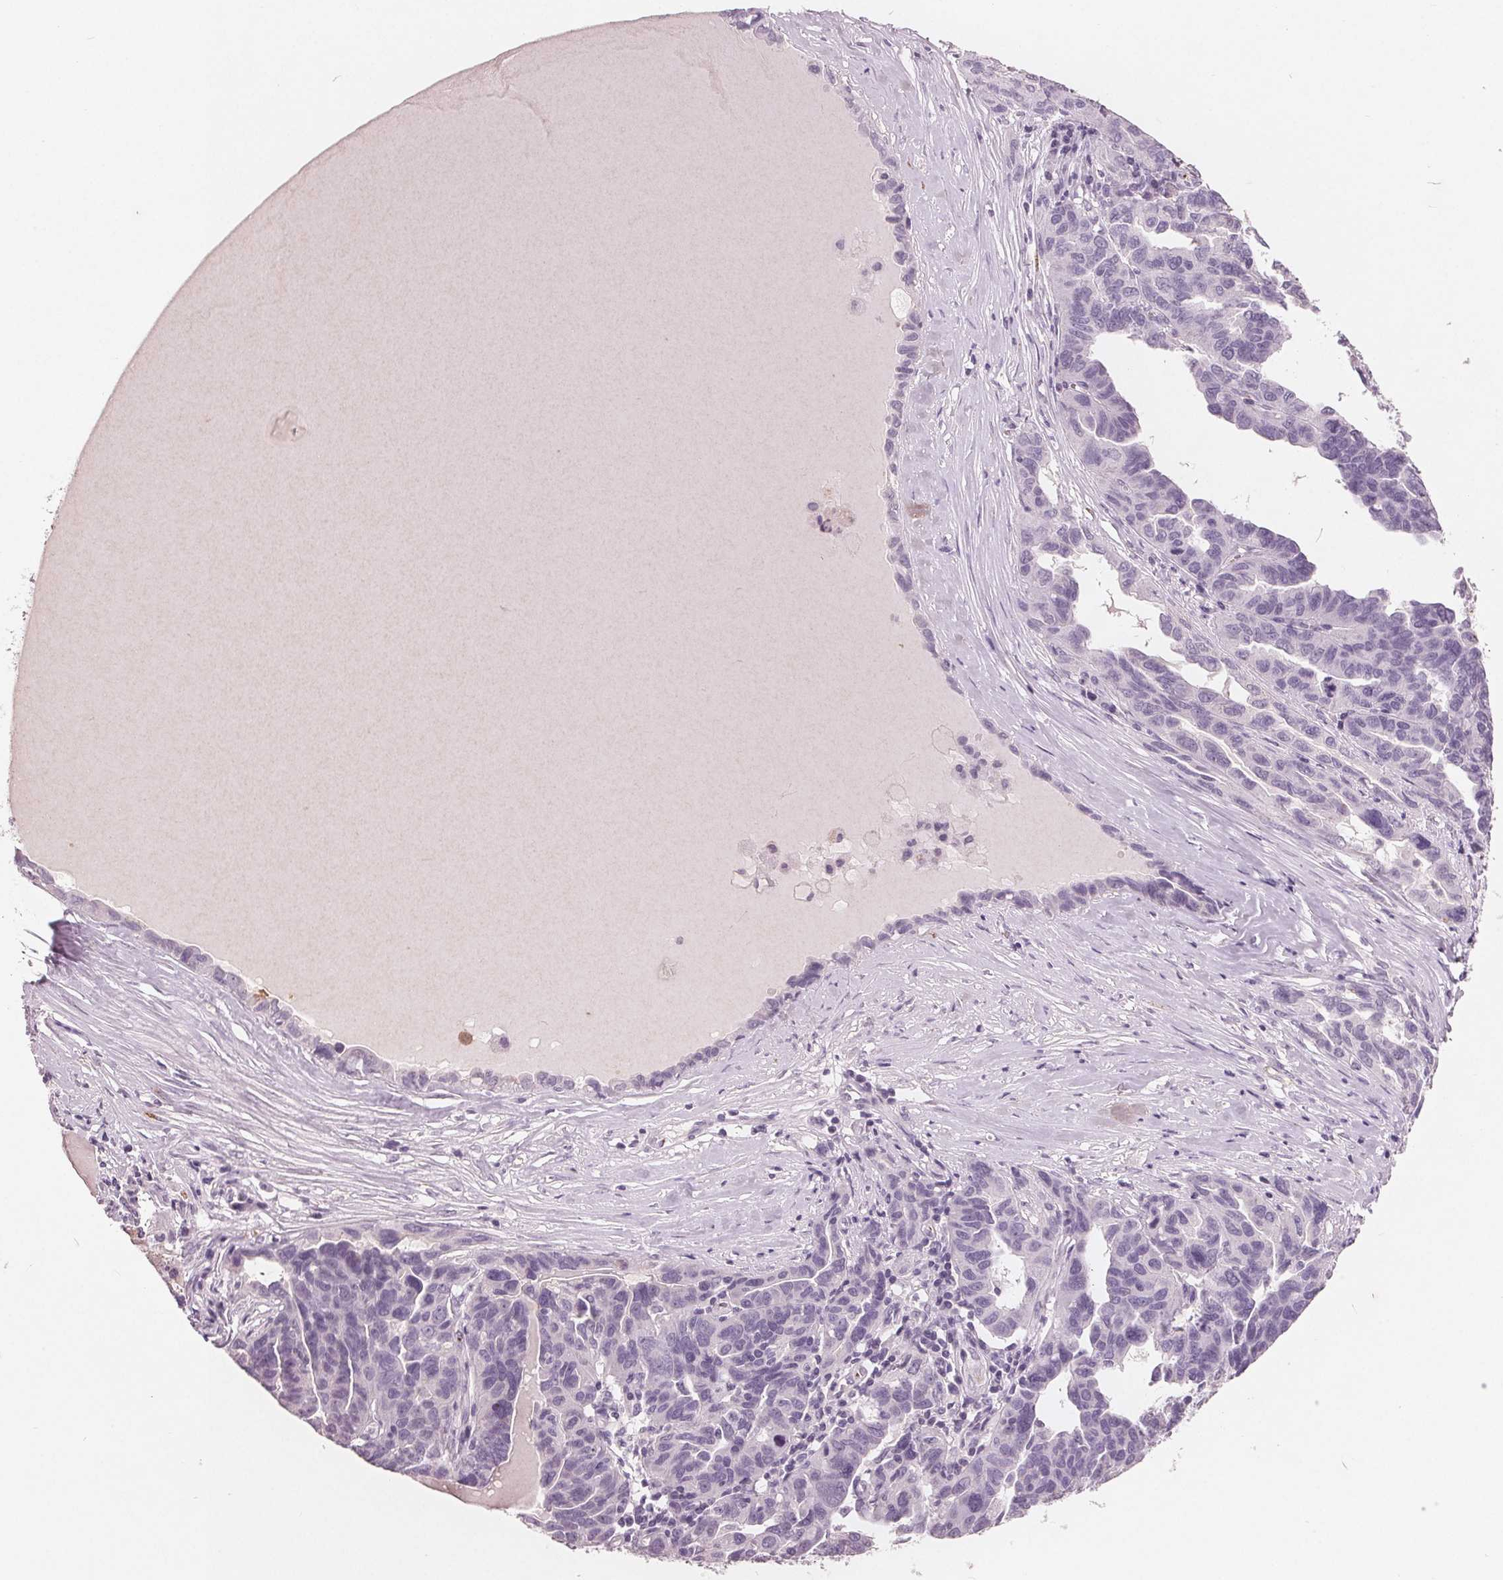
{"staining": {"intensity": "negative", "quantity": "none", "location": "none"}, "tissue": "ovarian cancer", "cell_type": "Tumor cells", "image_type": "cancer", "snomed": [{"axis": "morphology", "description": "Cystadenocarcinoma, serous, NOS"}, {"axis": "topography", "description": "Ovary"}], "caption": "High power microscopy photomicrograph of an immunohistochemistry (IHC) histopathology image of ovarian cancer, revealing no significant expression in tumor cells.", "gene": "PTPN14", "patient": {"sex": "female", "age": 64}}